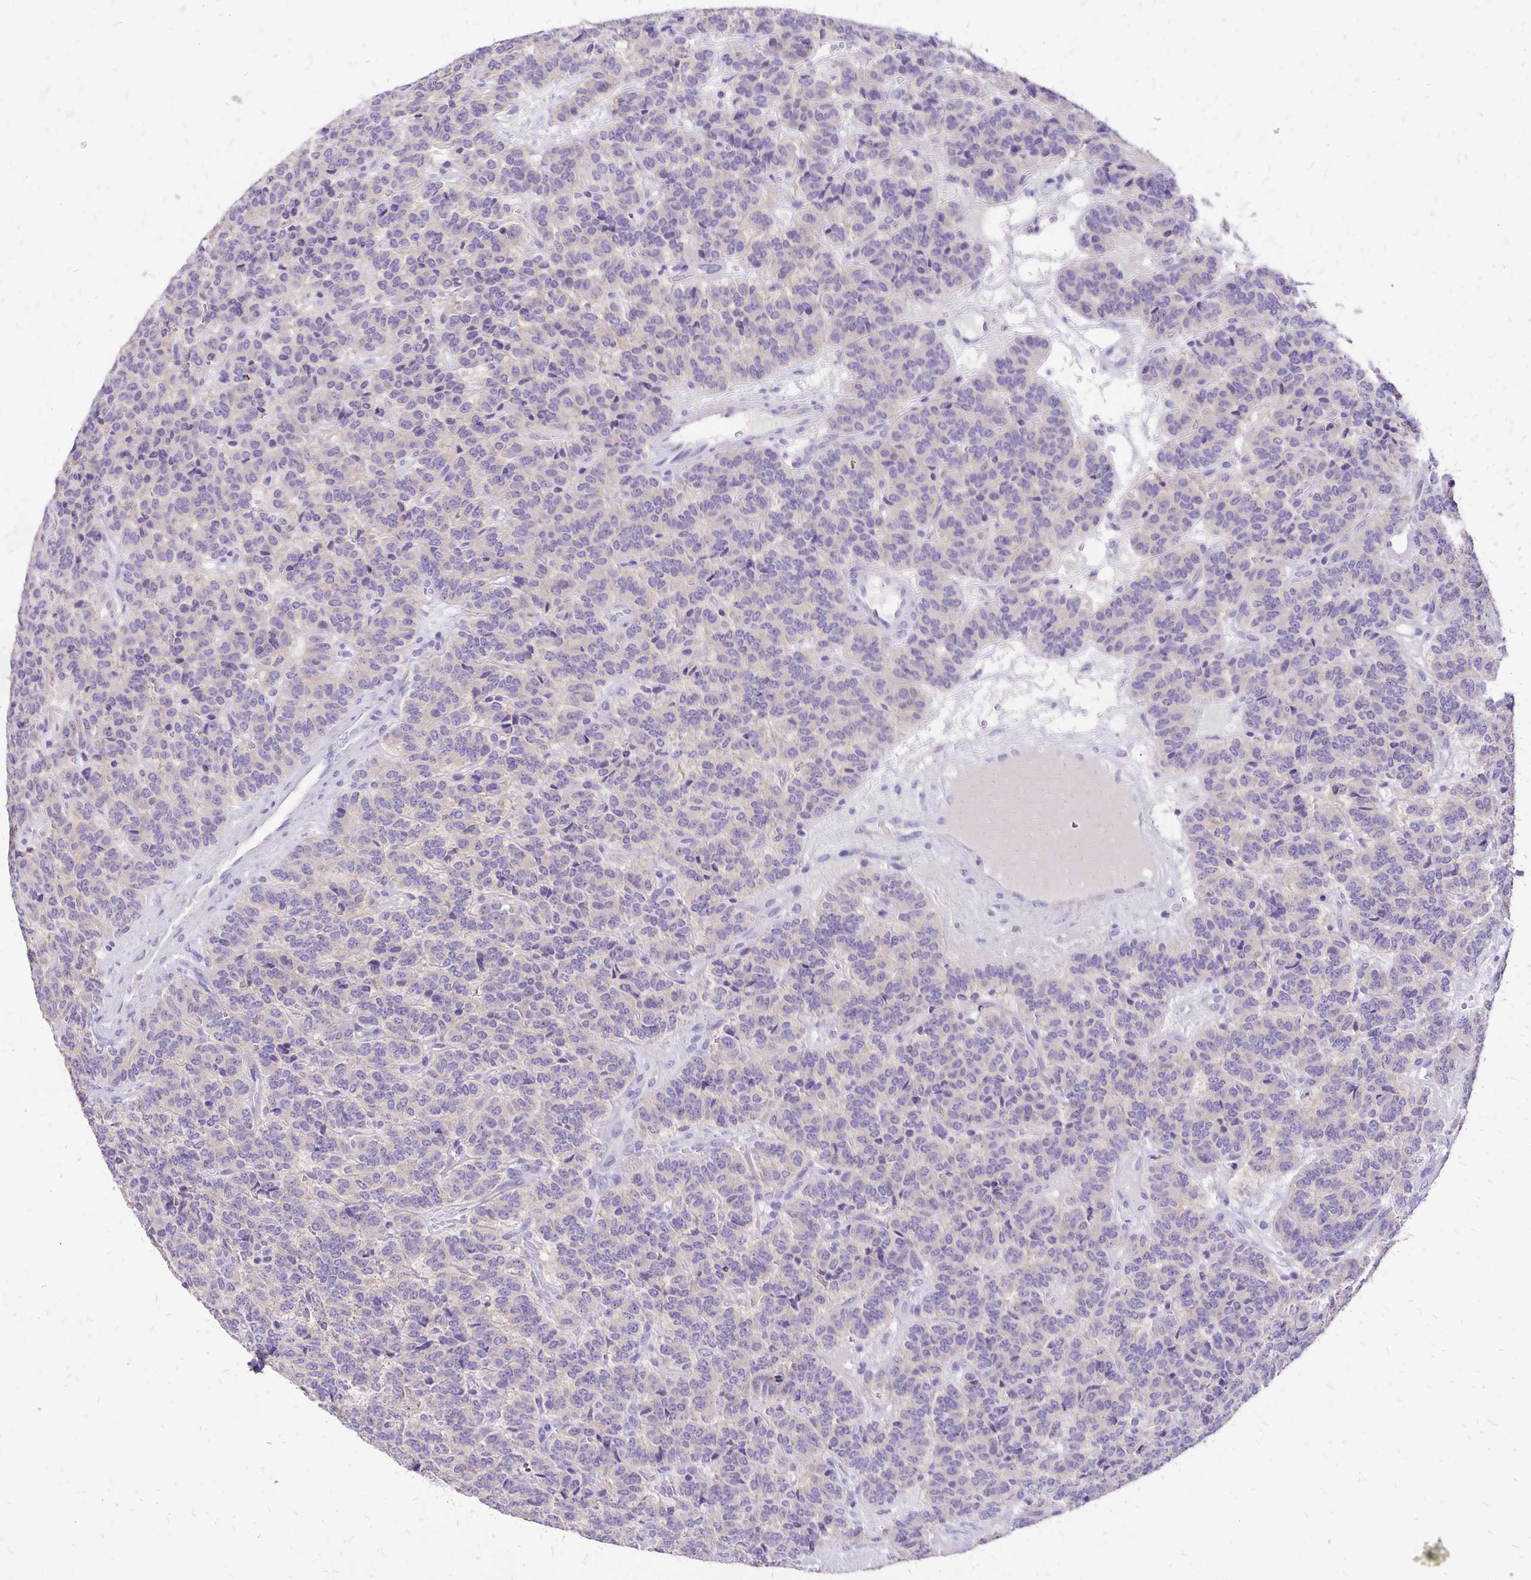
{"staining": {"intensity": "negative", "quantity": "none", "location": "none"}, "tissue": "carcinoid", "cell_type": "Tumor cells", "image_type": "cancer", "snomed": [{"axis": "morphology", "description": "Carcinoid, malignant, NOS"}, {"axis": "topography", "description": "Pancreas"}], "caption": "This is an IHC image of human carcinoid. There is no positivity in tumor cells.", "gene": "ANKRD45", "patient": {"sex": "male", "age": 36}}